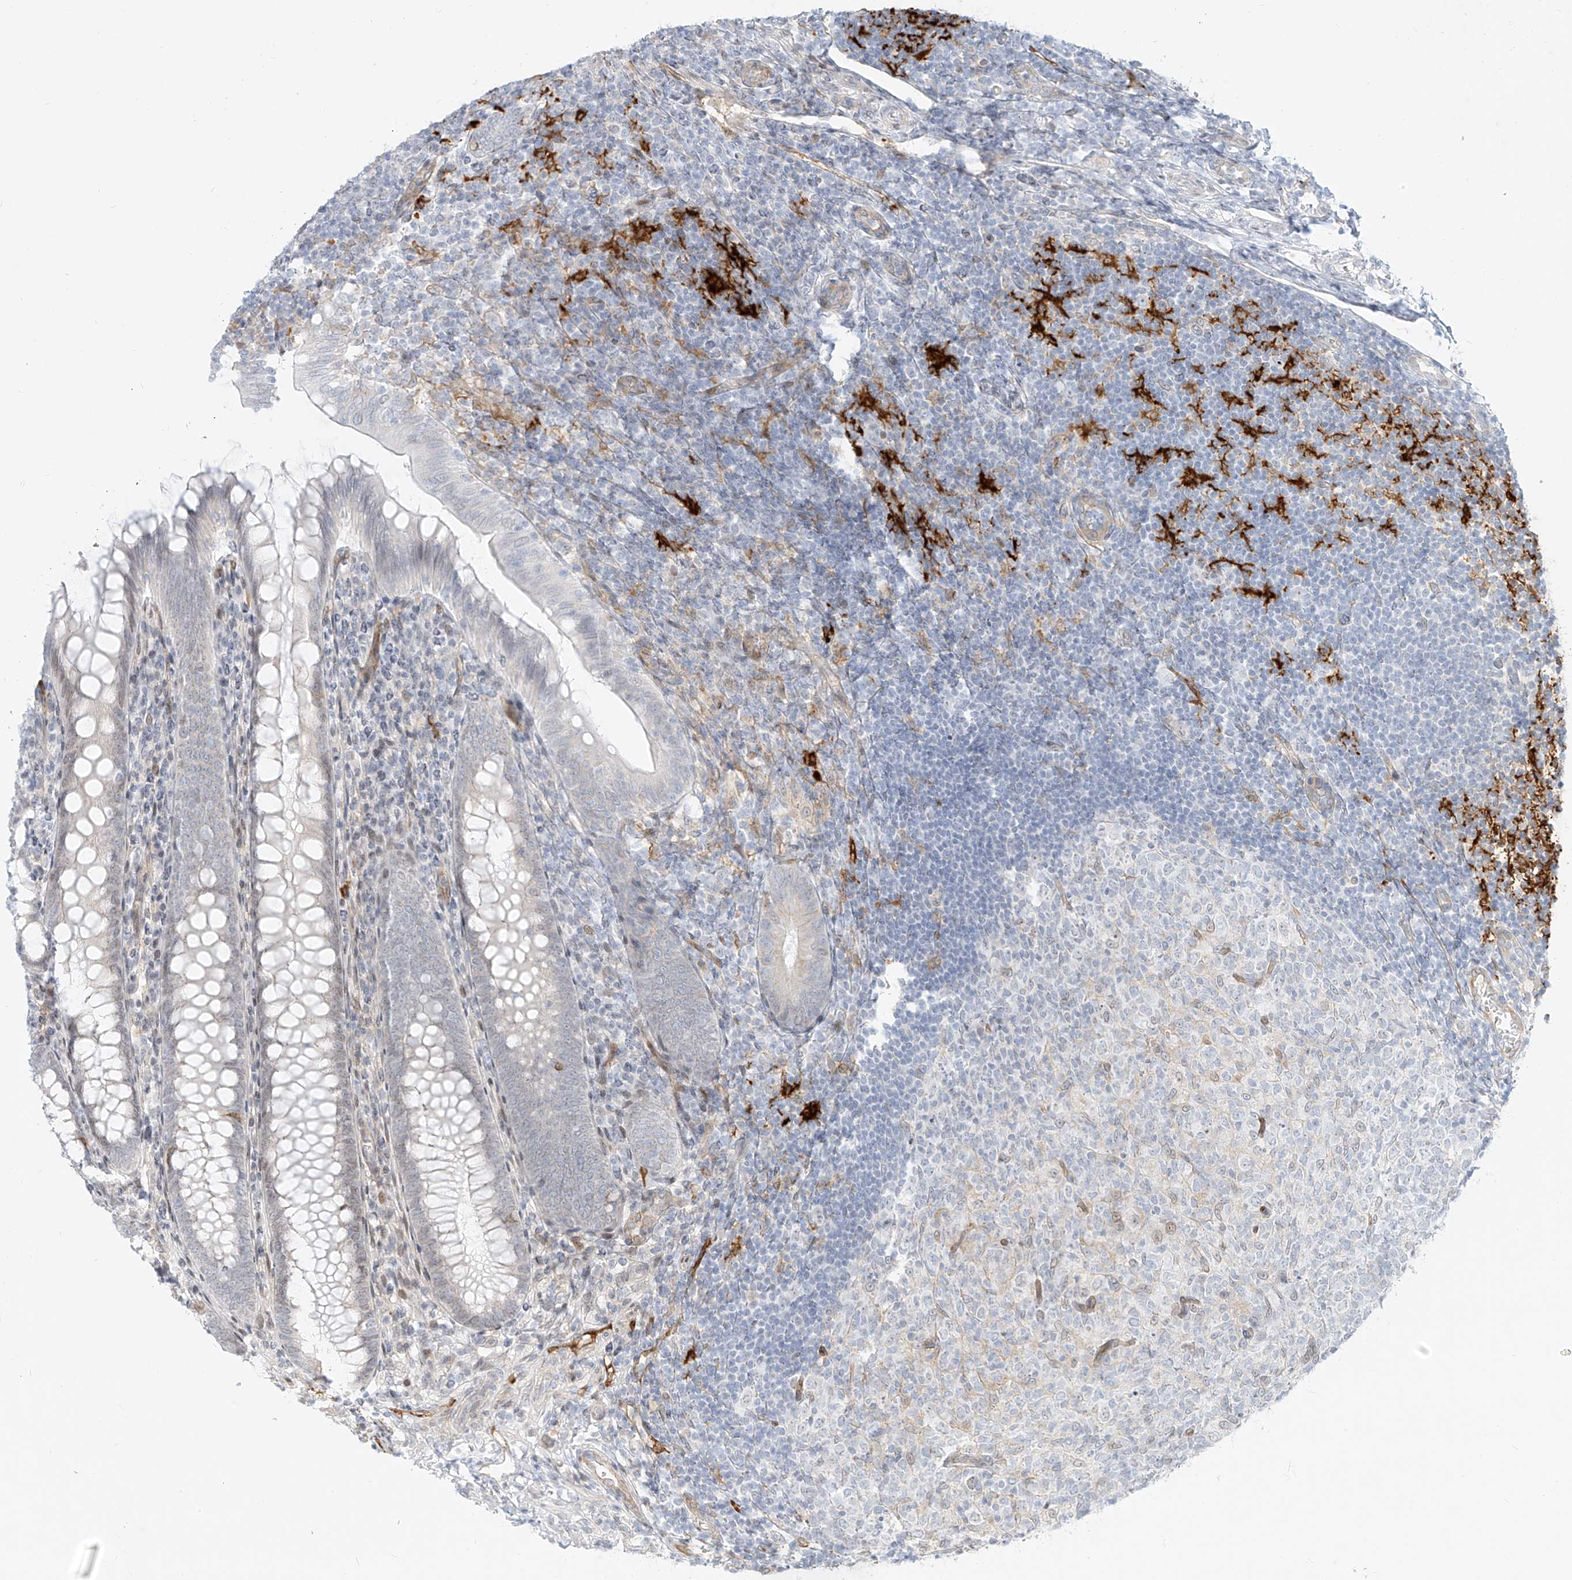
{"staining": {"intensity": "weak", "quantity": "25%-75%", "location": "cytoplasmic/membranous"}, "tissue": "appendix", "cell_type": "Glandular cells", "image_type": "normal", "snomed": [{"axis": "morphology", "description": "Normal tissue, NOS"}, {"axis": "topography", "description": "Appendix"}], "caption": "This is an image of immunohistochemistry staining of normal appendix, which shows weak positivity in the cytoplasmic/membranous of glandular cells.", "gene": "NHSL1", "patient": {"sex": "male", "age": 14}}